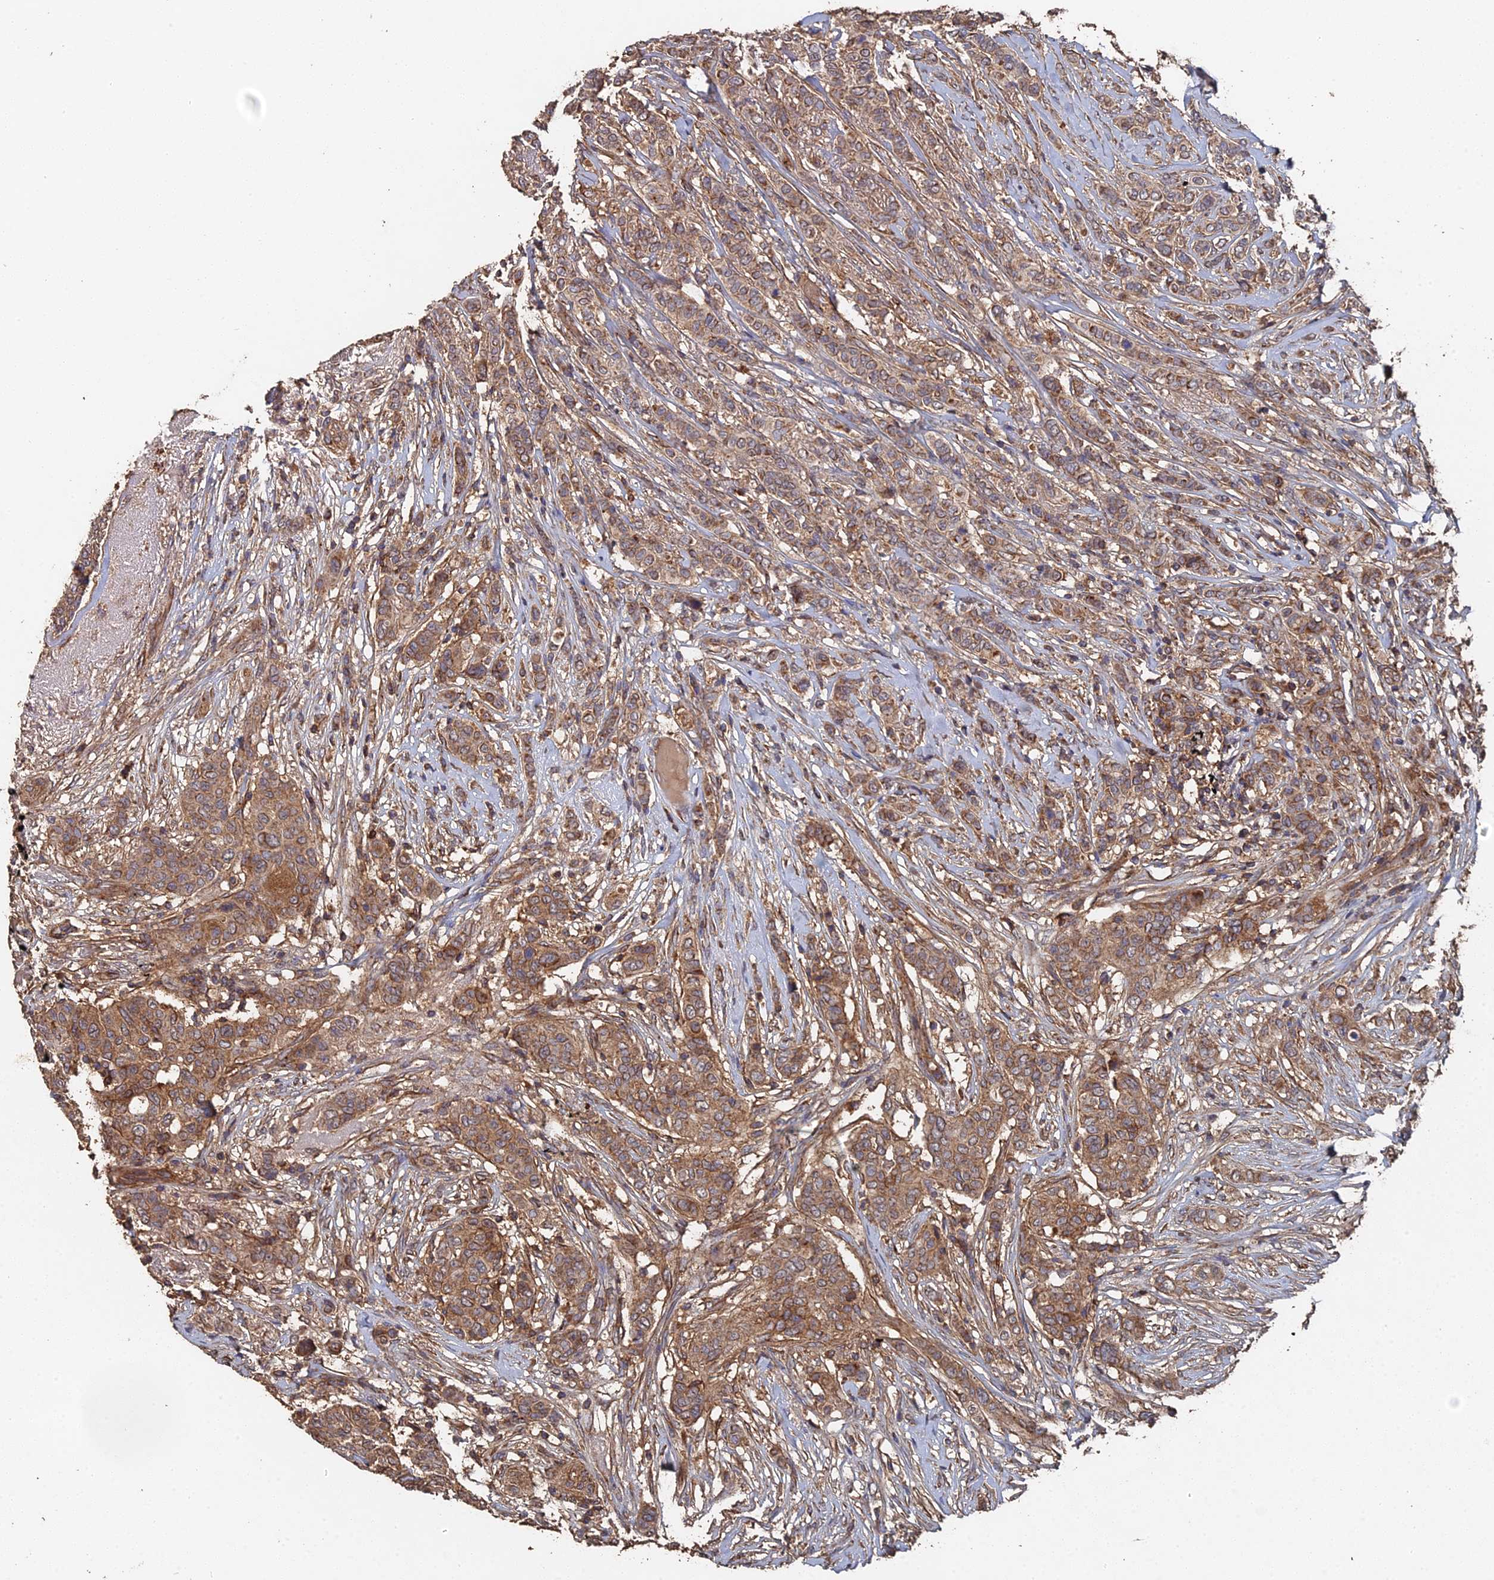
{"staining": {"intensity": "moderate", "quantity": ">75%", "location": "cytoplasmic/membranous"}, "tissue": "breast cancer", "cell_type": "Tumor cells", "image_type": "cancer", "snomed": [{"axis": "morphology", "description": "Lobular carcinoma"}, {"axis": "topography", "description": "Breast"}], "caption": "Protein expression by immunohistochemistry demonstrates moderate cytoplasmic/membranous expression in about >75% of tumor cells in breast cancer.", "gene": "SPANXN4", "patient": {"sex": "female", "age": 51}}